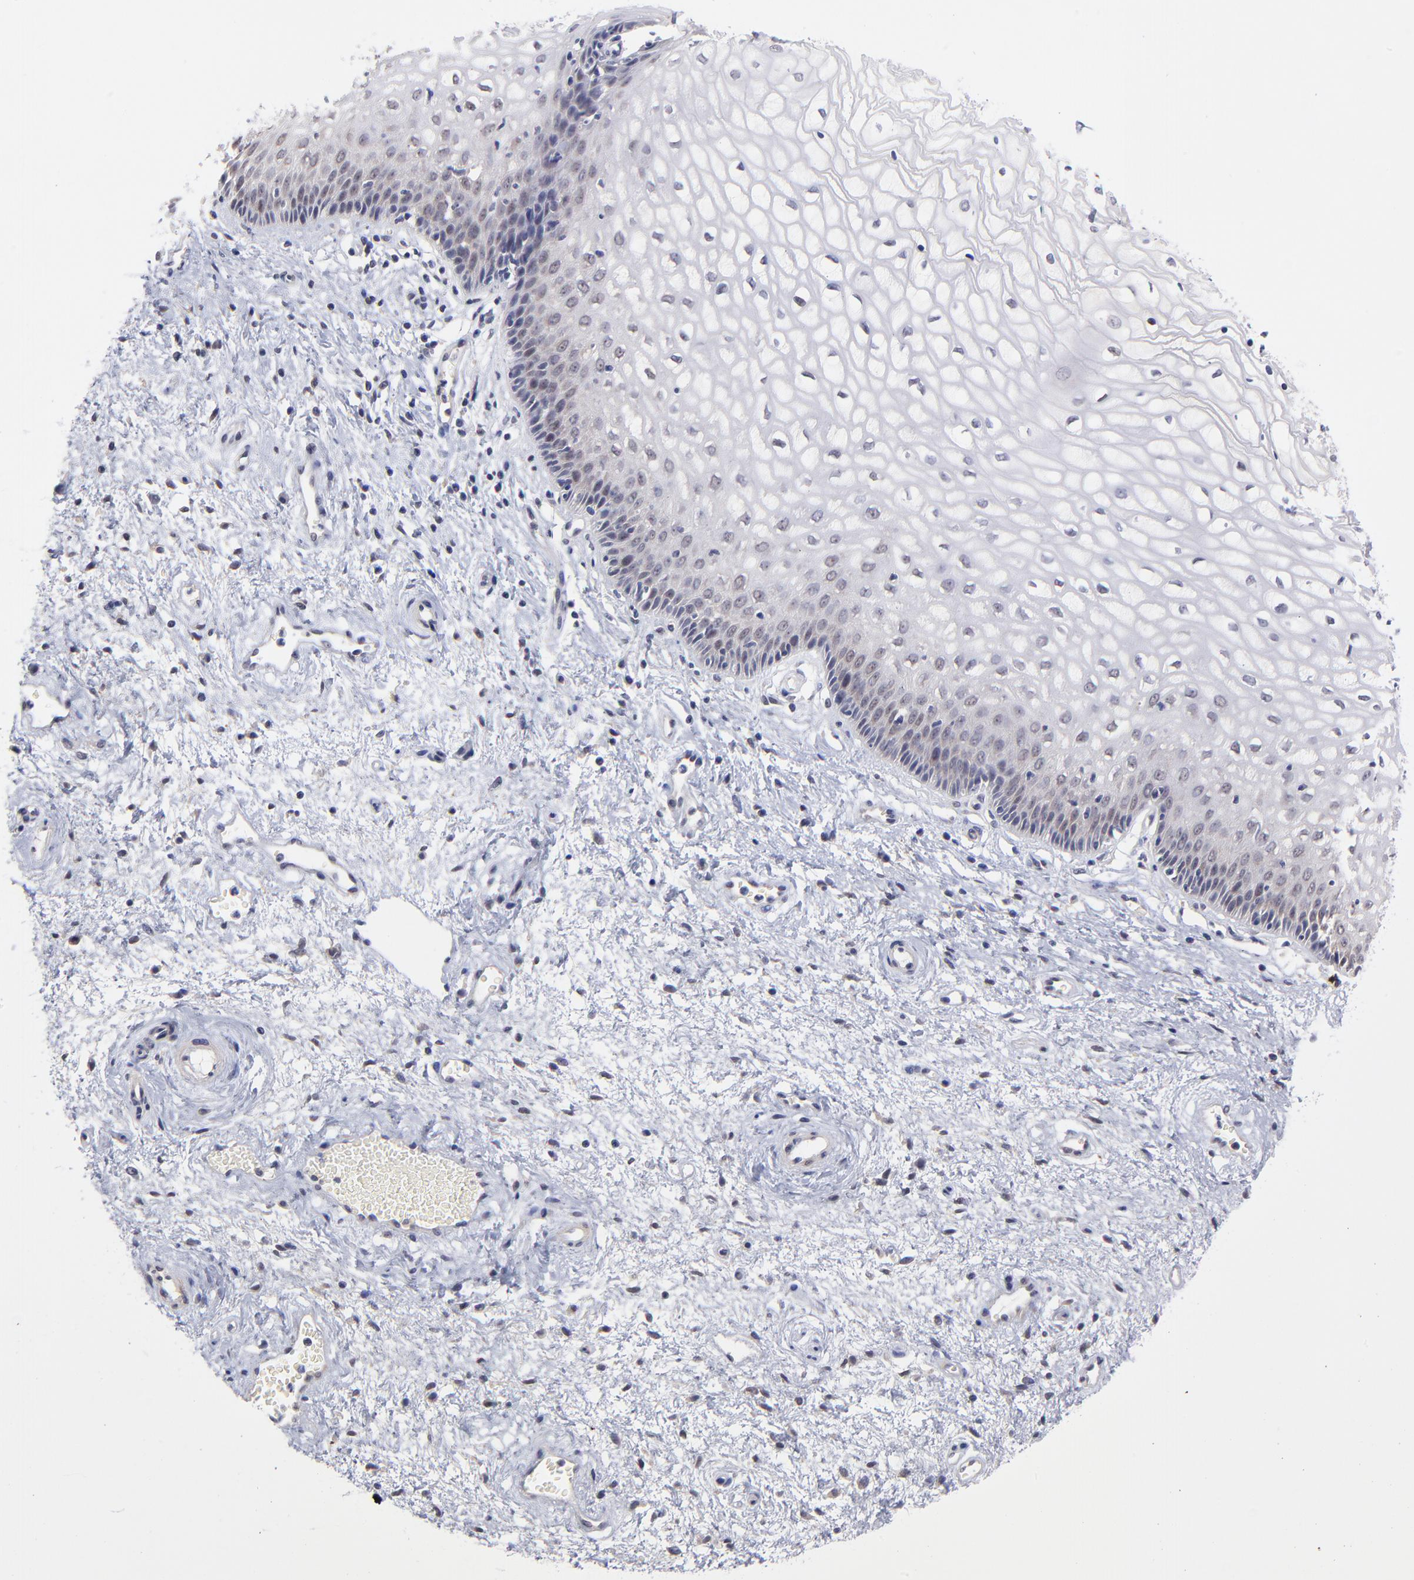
{"staining": {"intensity": "negative", "quantity": "none", "location": "none"}, "tissue": "vagina", "cell_type": "Squamous epithelial cells", "image_type": "normal", "snomed": [{"axis": "morphology", "description": "Normal tissue, NOS"}, {"axis": "topography", "description": "Vagina"}], "caption": "An image of vagina stained for a protein exhibits no brown staining in squamous epithelial cells. (DAB (3,3'-diaminobenzidine) IHC with hematoxylin counter stain).", "gene": "UBE2E2", "patient": {"sex": "female", "age": 34}}